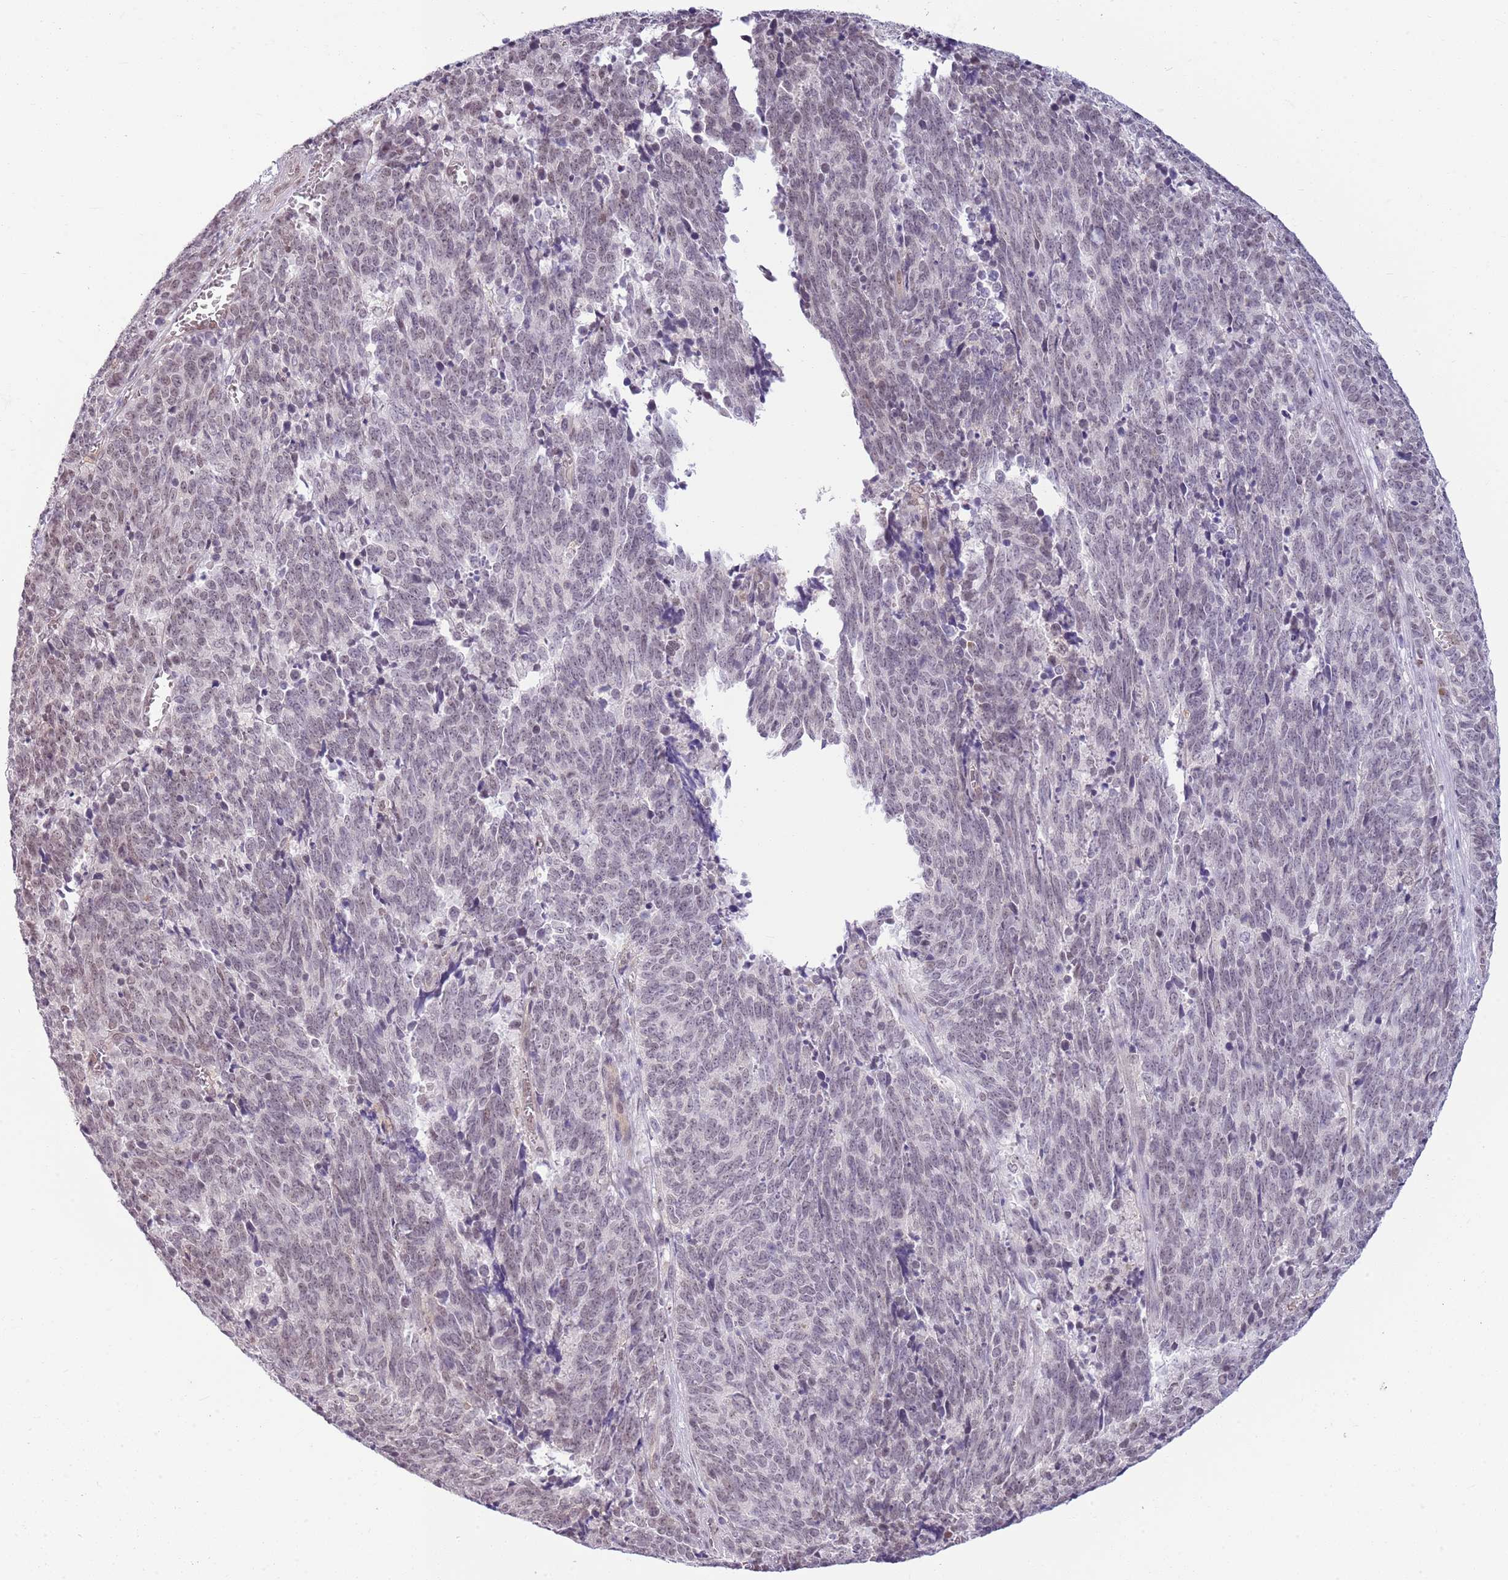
{"staining": {"intensity": "weak", "quantity": "<25%", "location": "nuclear"}, "tissue": "cervical cancer", "cell_type": "Tumor cells", "image_type": "cancer", "snomed": [{"axis": "morphology", "description": "Squamous cell carcinoma, NOS"}, {"axis": "topography", "description": "Cervix"}], "caption": "This is an immunohistochemistry (IHC) micrograph of cervical cancer (squamous cell carcinoma). There is no expression in tumor cells.", "gene": "DHX32", "patient": {"sex": "female", "age": 29}}